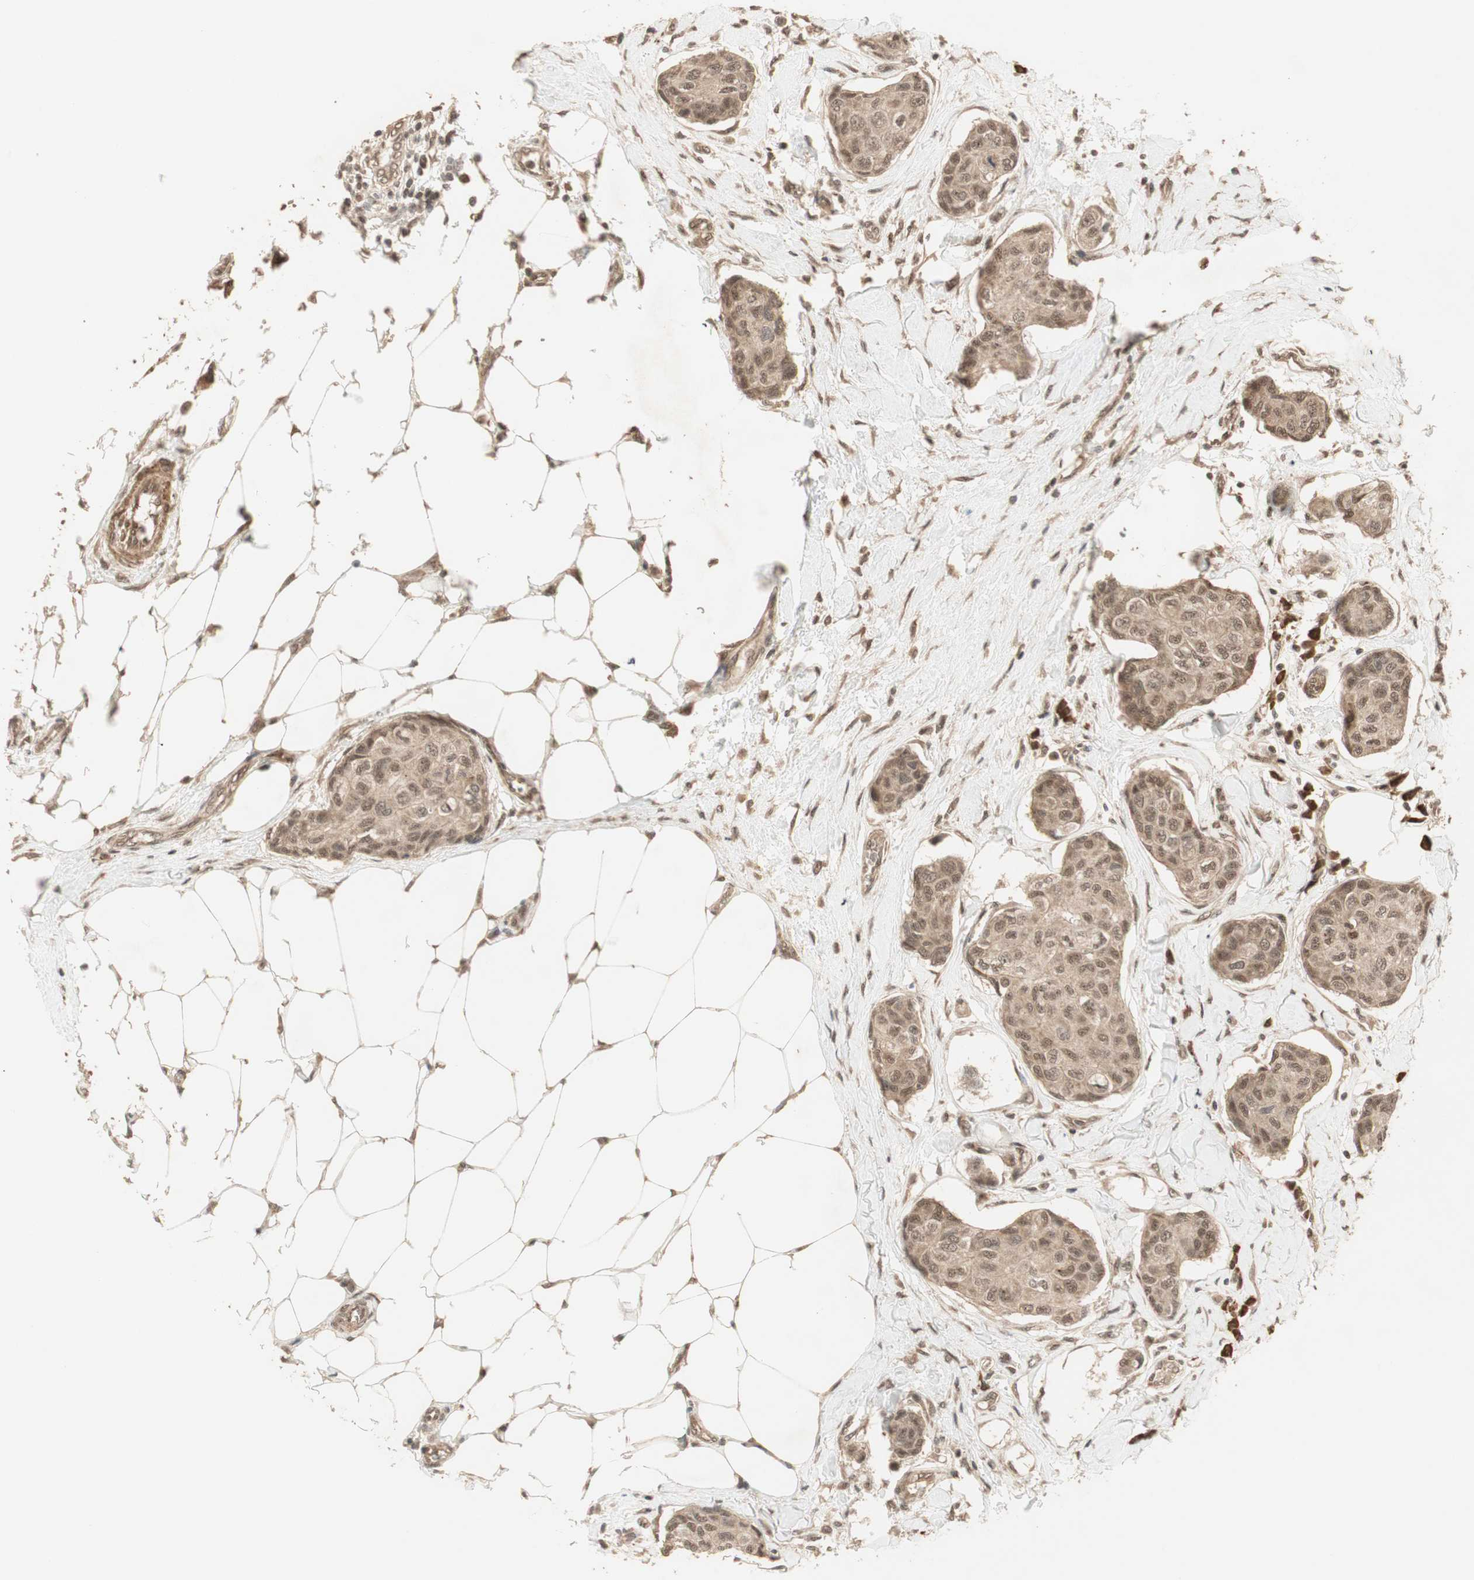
{"staining": {"intensity": "moderate", "quantity": ">75%", "location": "cytoplasmic/membranous,nuclear"}, "tissue": "breast cancer", "cell_type": "Tumor cells", "image_type": "cancer", "snomed": [{"axis": "morphology", "description": "Duct carcinoma"}, {"axis": "topography", "description": "Breast"}], "caption": "Protein staining reveals moderate cytoplasmic/membranous and nuclear expression in approximately >75% of tumor cells in invasive ductal carcinoma (breast). The staining is performed using DAB brown chromogen to label protein expression. The nuclei are counter-stained blue using hematoxylin.", "gene": "ZSCAN31", "patient": {"sex": "female", "age": 80}}